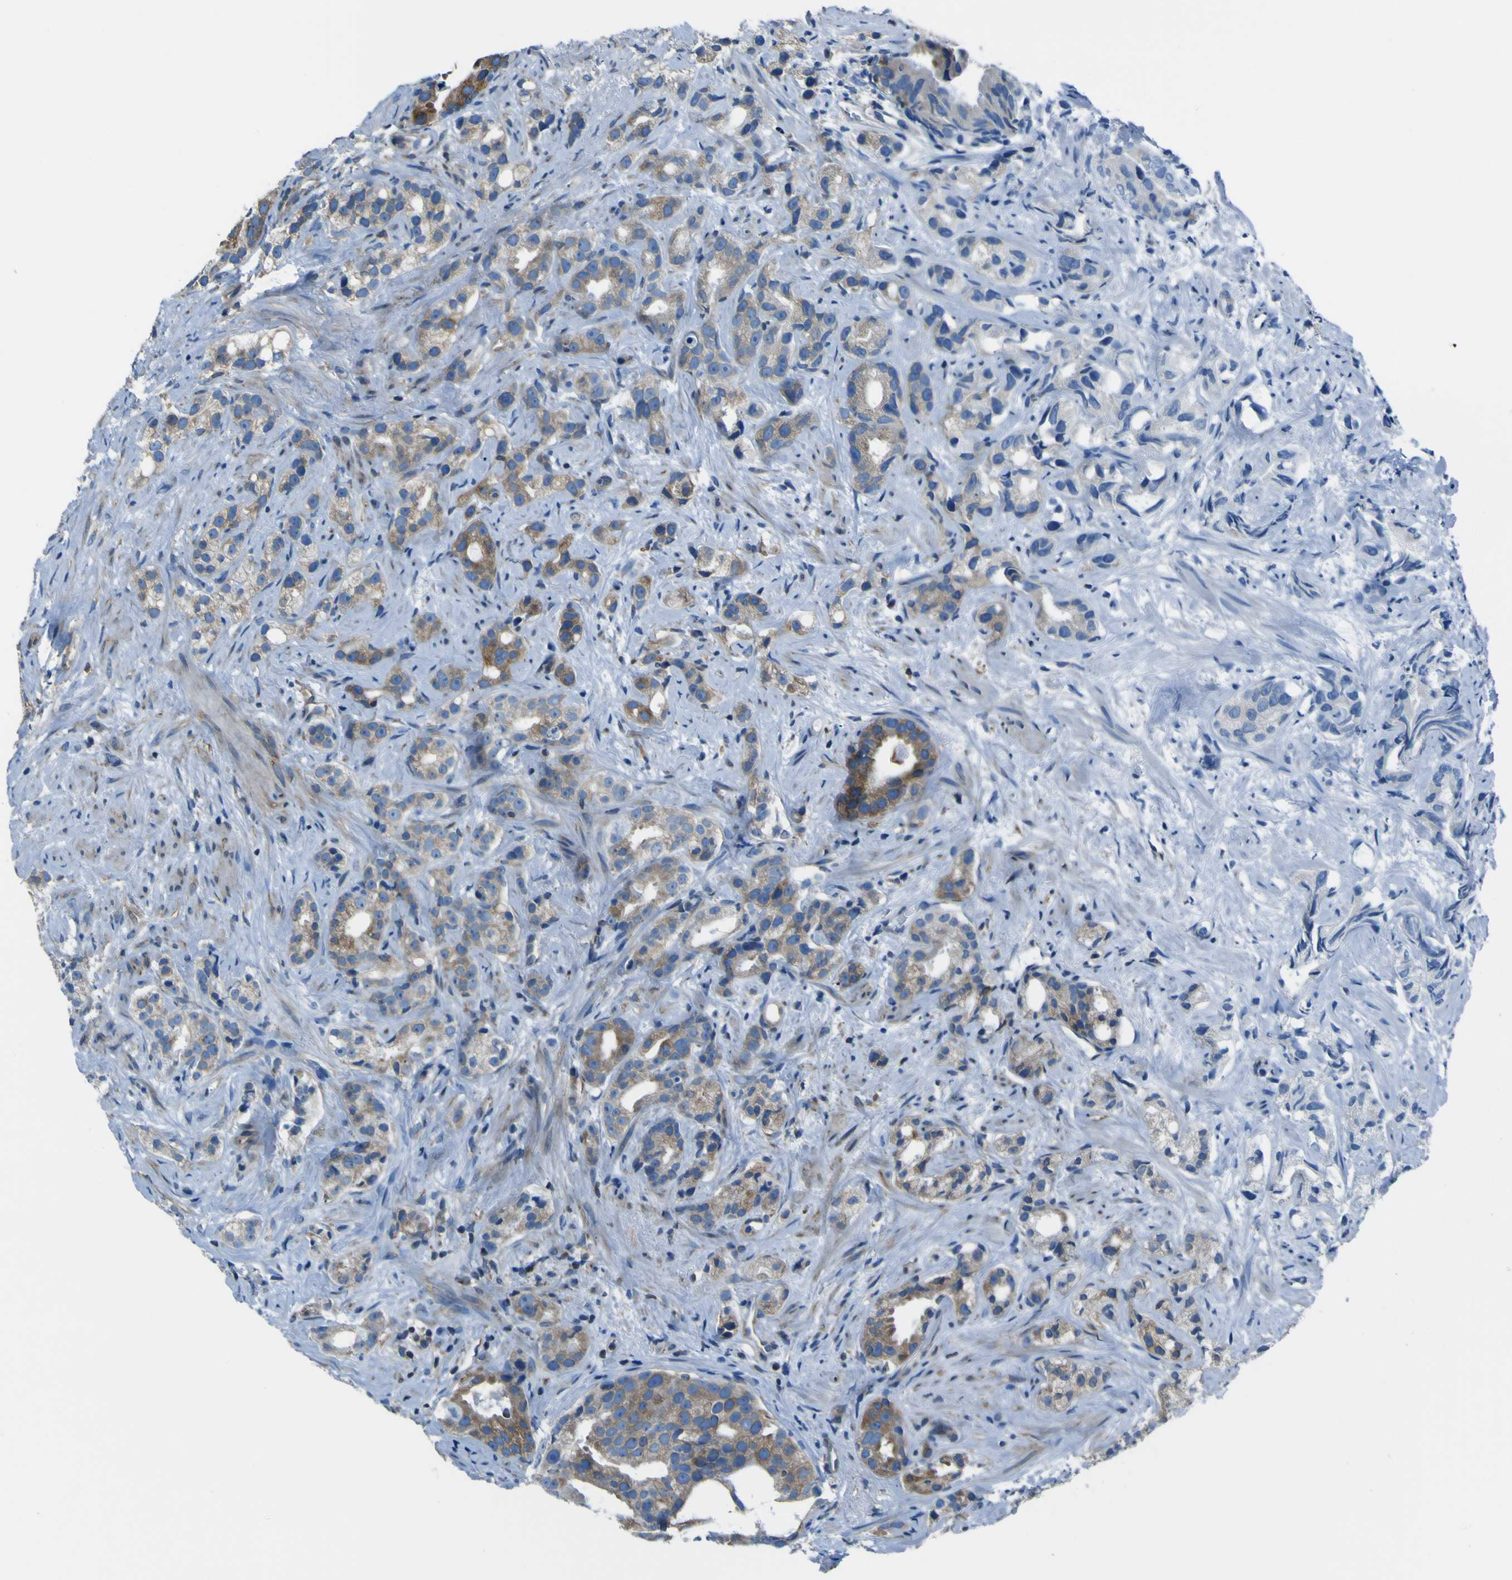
{"staining": {"intensity": "moderate", "quantity": "25%-75%", "location": "cytoplasmic/membranous"}, "tissue": "prostate cancer", "cell_type": "Tumor cells", "image_type": "cancer", "snomed": [{"axis": "morphology", "description": "Adenocarcinoma, Low grade"}, {"axis": "topography", "description": "Prostate"}], "caption": "Prostate adenocarcinoma (low-grade) was stained to show a protein in brown. There is medium levels of moderate cytoplasmic/membranous staining in about 25%-75% of tumor cells.", "gene": "STIM1", "patient": {"sex": "male", "age": 89}}